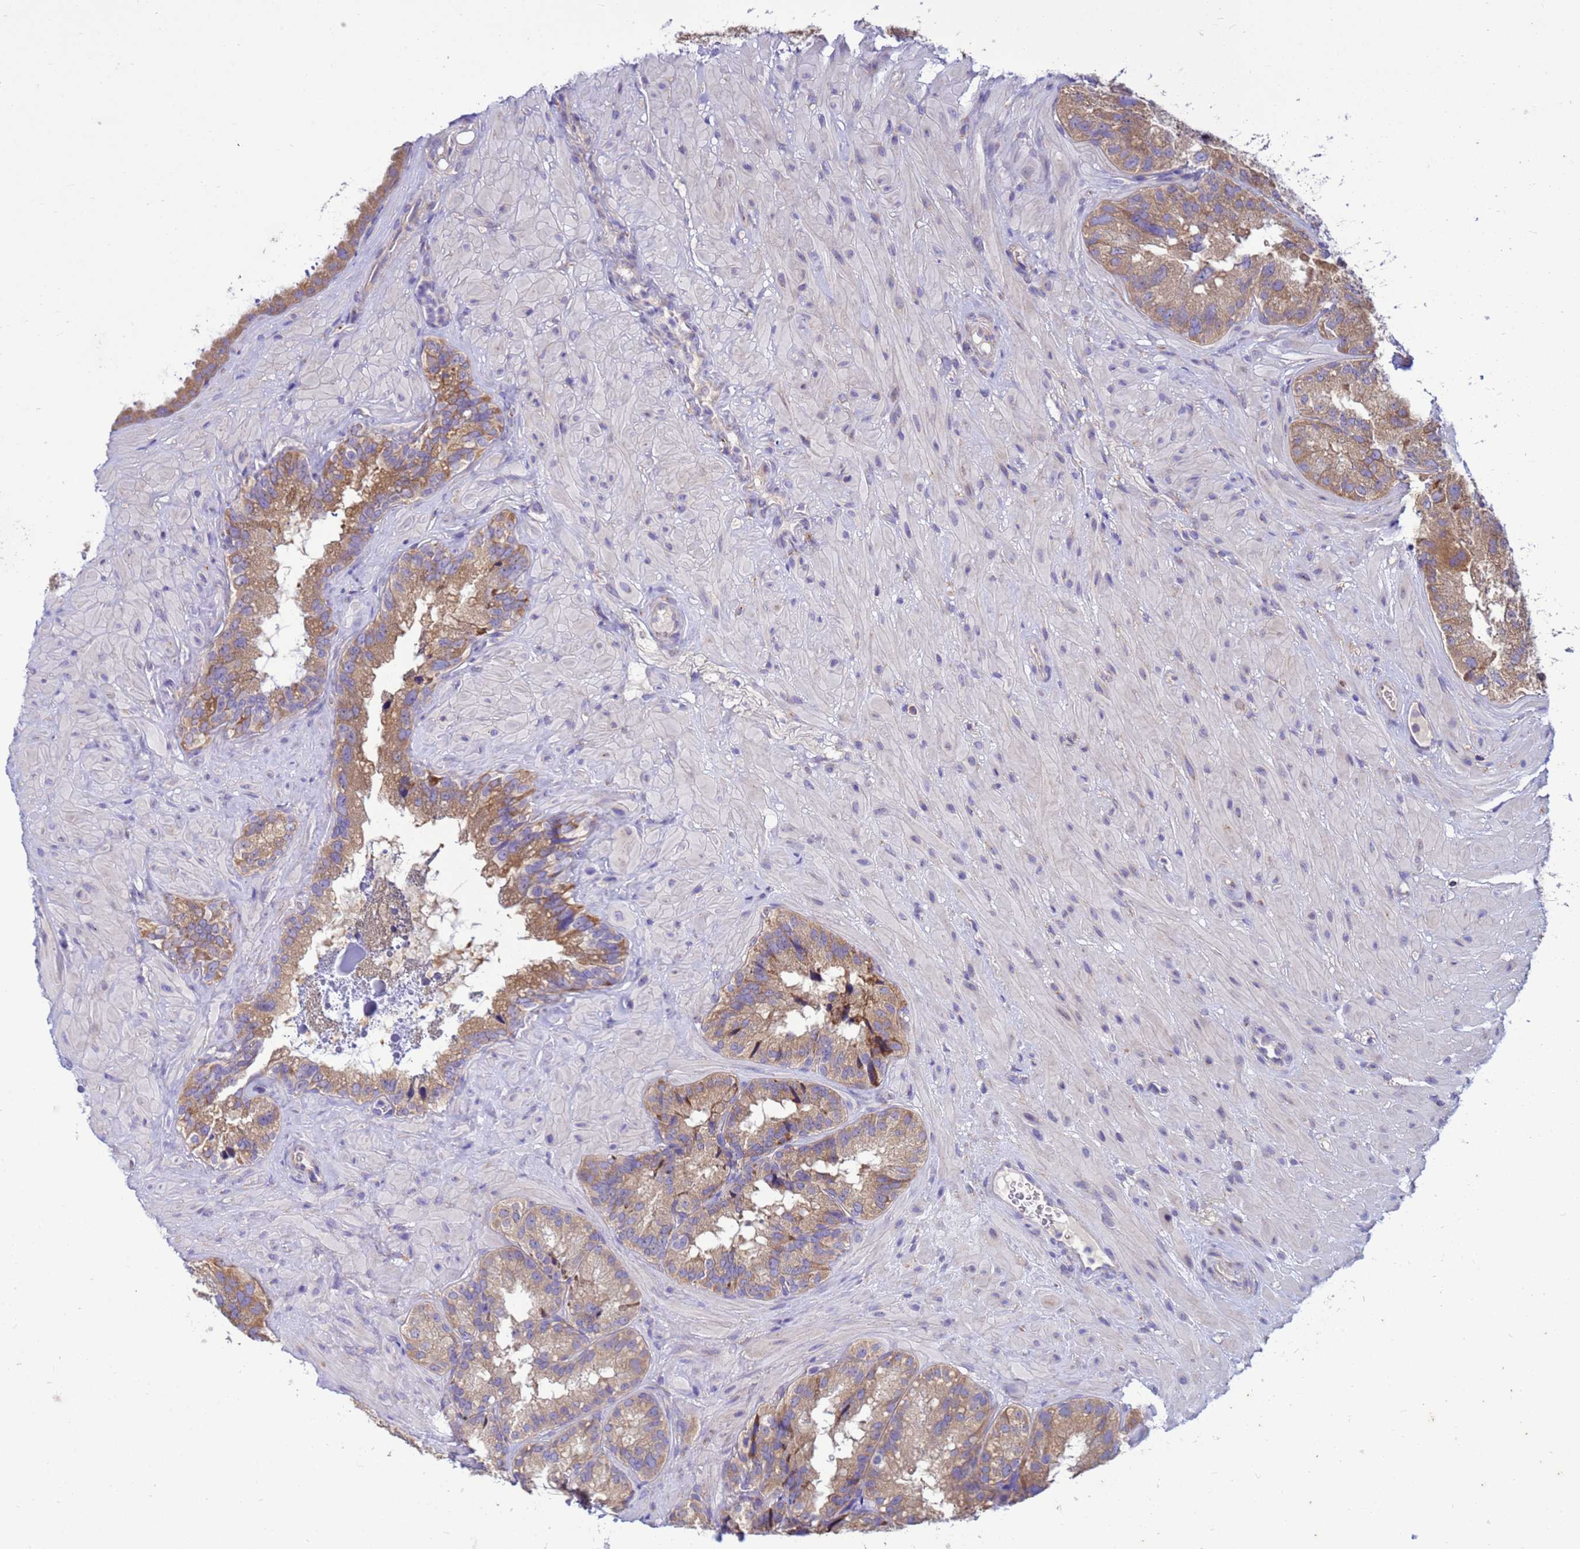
{"staining": {"intensity": "moderate", "quantity": ">75%", "location": "cytoplasmic/membranous"}, "tissue": "seminal vesicle", "cell_type": "Glandular cells", "image_type": "normal", "snomed": [{"axis": "morphology", "description": "Normal tissue, NOS"}, {"axis": "topography", "description": "Seminal veicle"}], "caption": "Benign seminal vesicle was stained to show a protein in brown. There is medium levels of moderate cytoplasmic/membranous expression in about >75% of glandular cells. Nuclei are stained in blue.", "gene": "THAP5", "patient": {"sex": "male", "age": 58}}